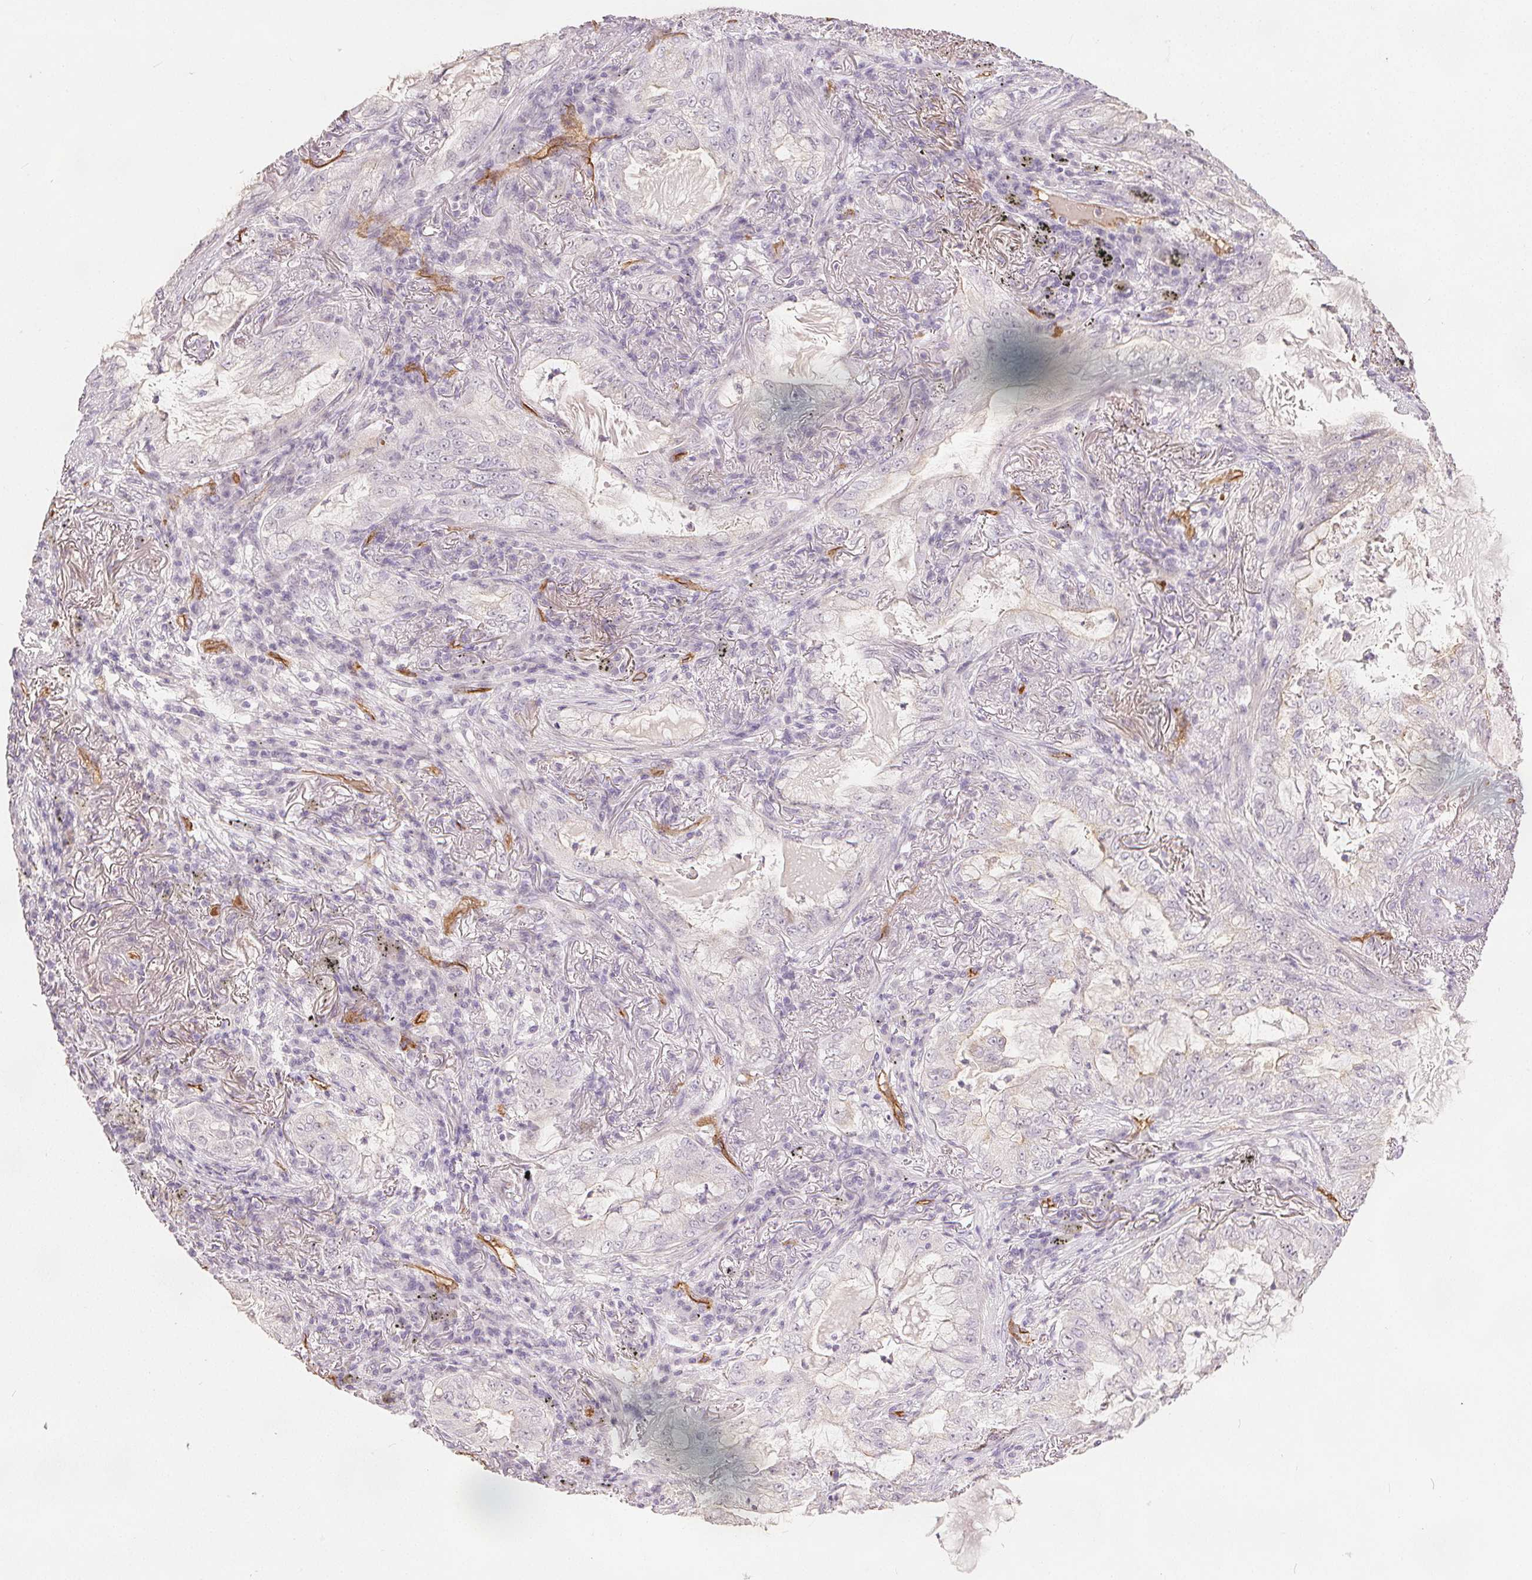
{"staining": {"intensity": "negative", "quantity": "none", "location": "none"}, "tissue": "lung cancer", "cell_type": "Tumor cells", "image_type": "cancer", "snomed": [{"axis": "morphology", "description": "Adenocarcinoma, NOS"}, {"axis": "topography", "description": "Lung"}], "caption": "Immunohistochemistry micrograph of adenocarcinoma (lung) stained for a protein (brown), which shows no expression in tumor cells.", "gene": "PODXL", "patient": {"sex": "female", "age": 73}}